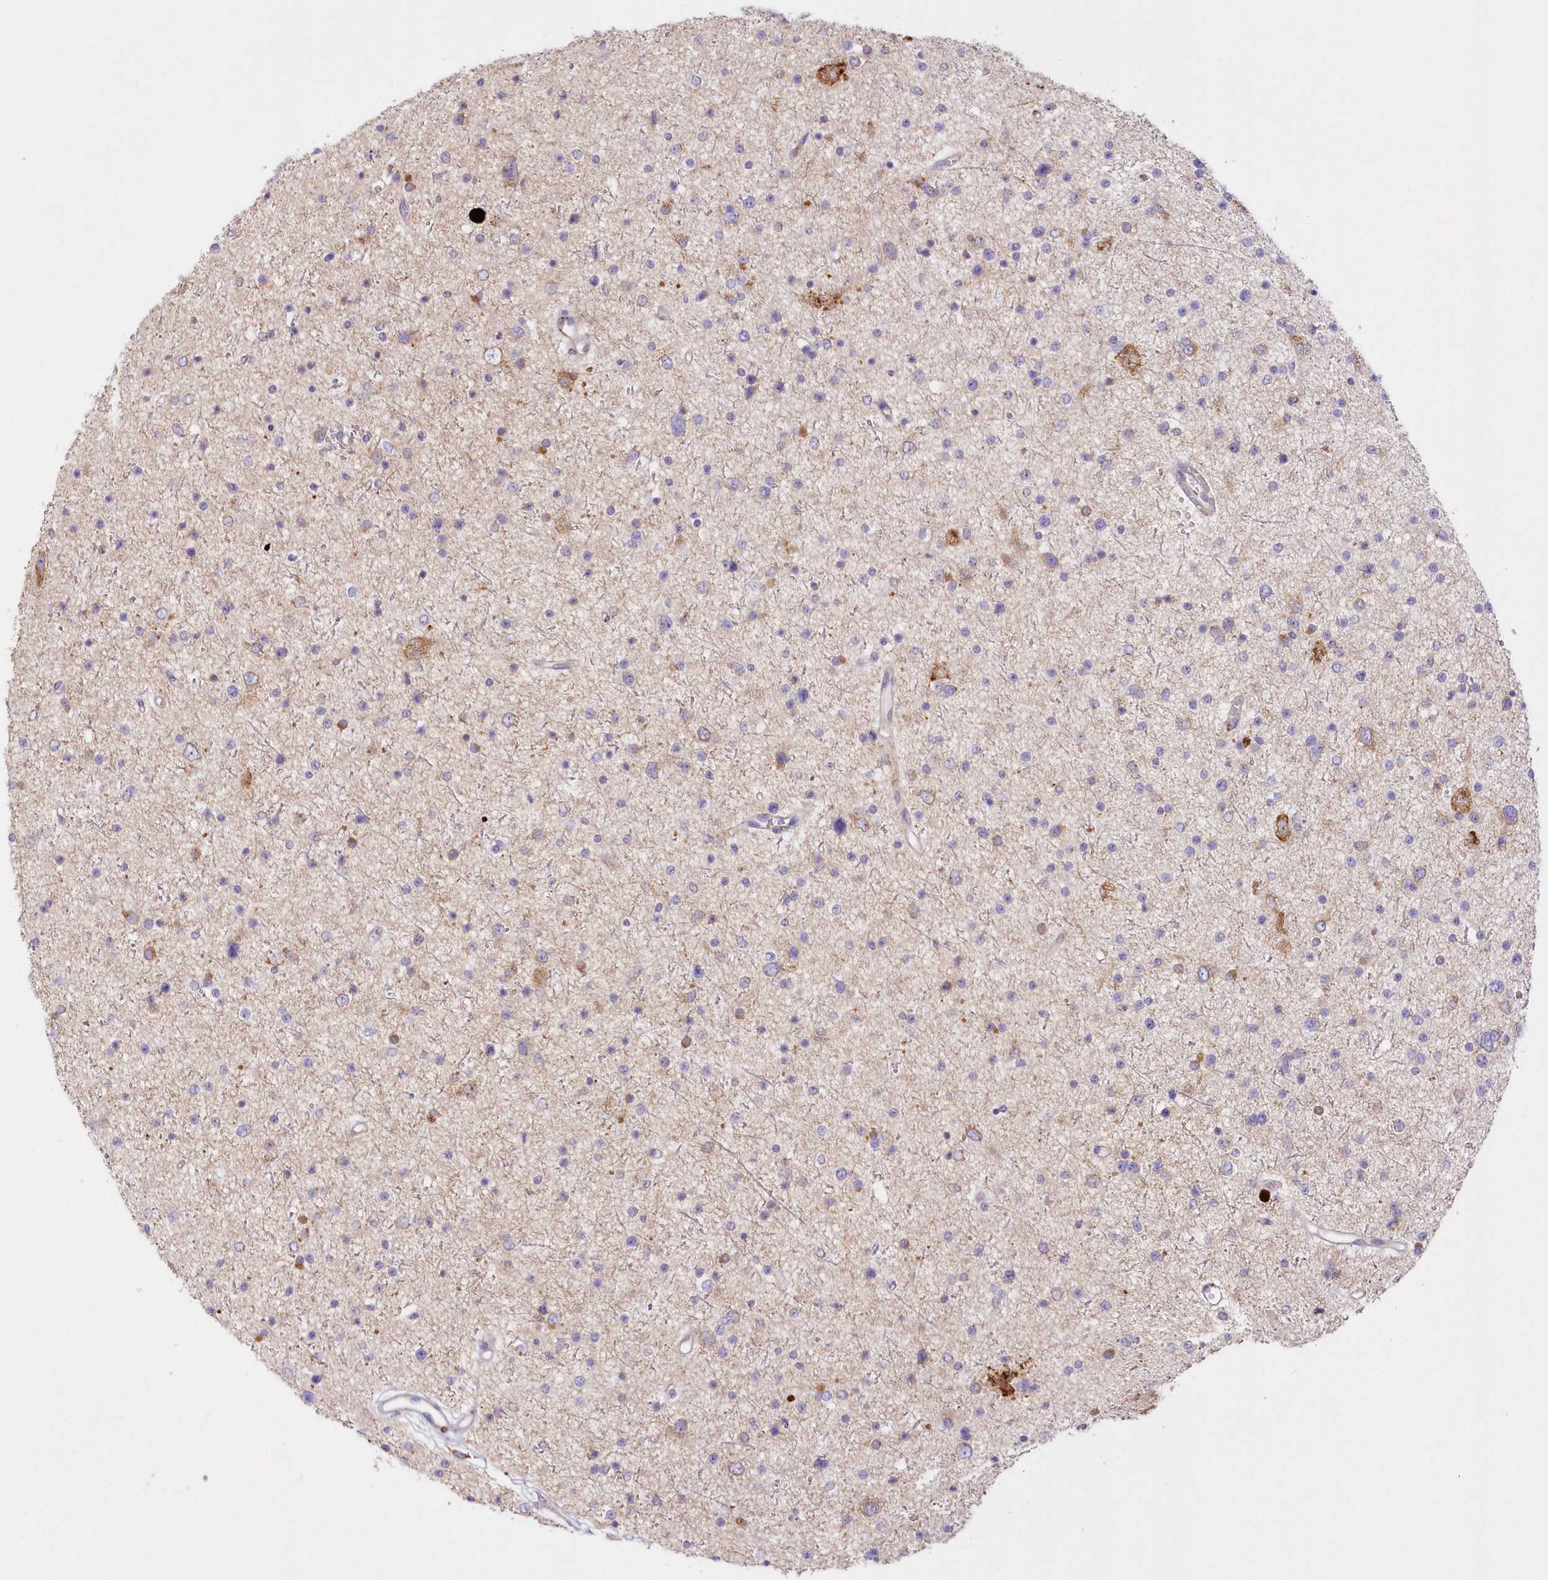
{"staining": {"intensity": "negative", "quantity": "none", "location": "none"}, "tissue": "glioma", "cell_type": "Tumor cells", "image_type": "cancer", "snomed": [{"axis": "morphology", "description": "Glioma, malignant, Low grade"}, {"axis": "topography", "description": "Brain"}], "caption": "Protein analysis of glioma displays no significant expression in tumor cells.", "gene": "ARFGEF3", "patient": {"sex": "female", "age": 37}}